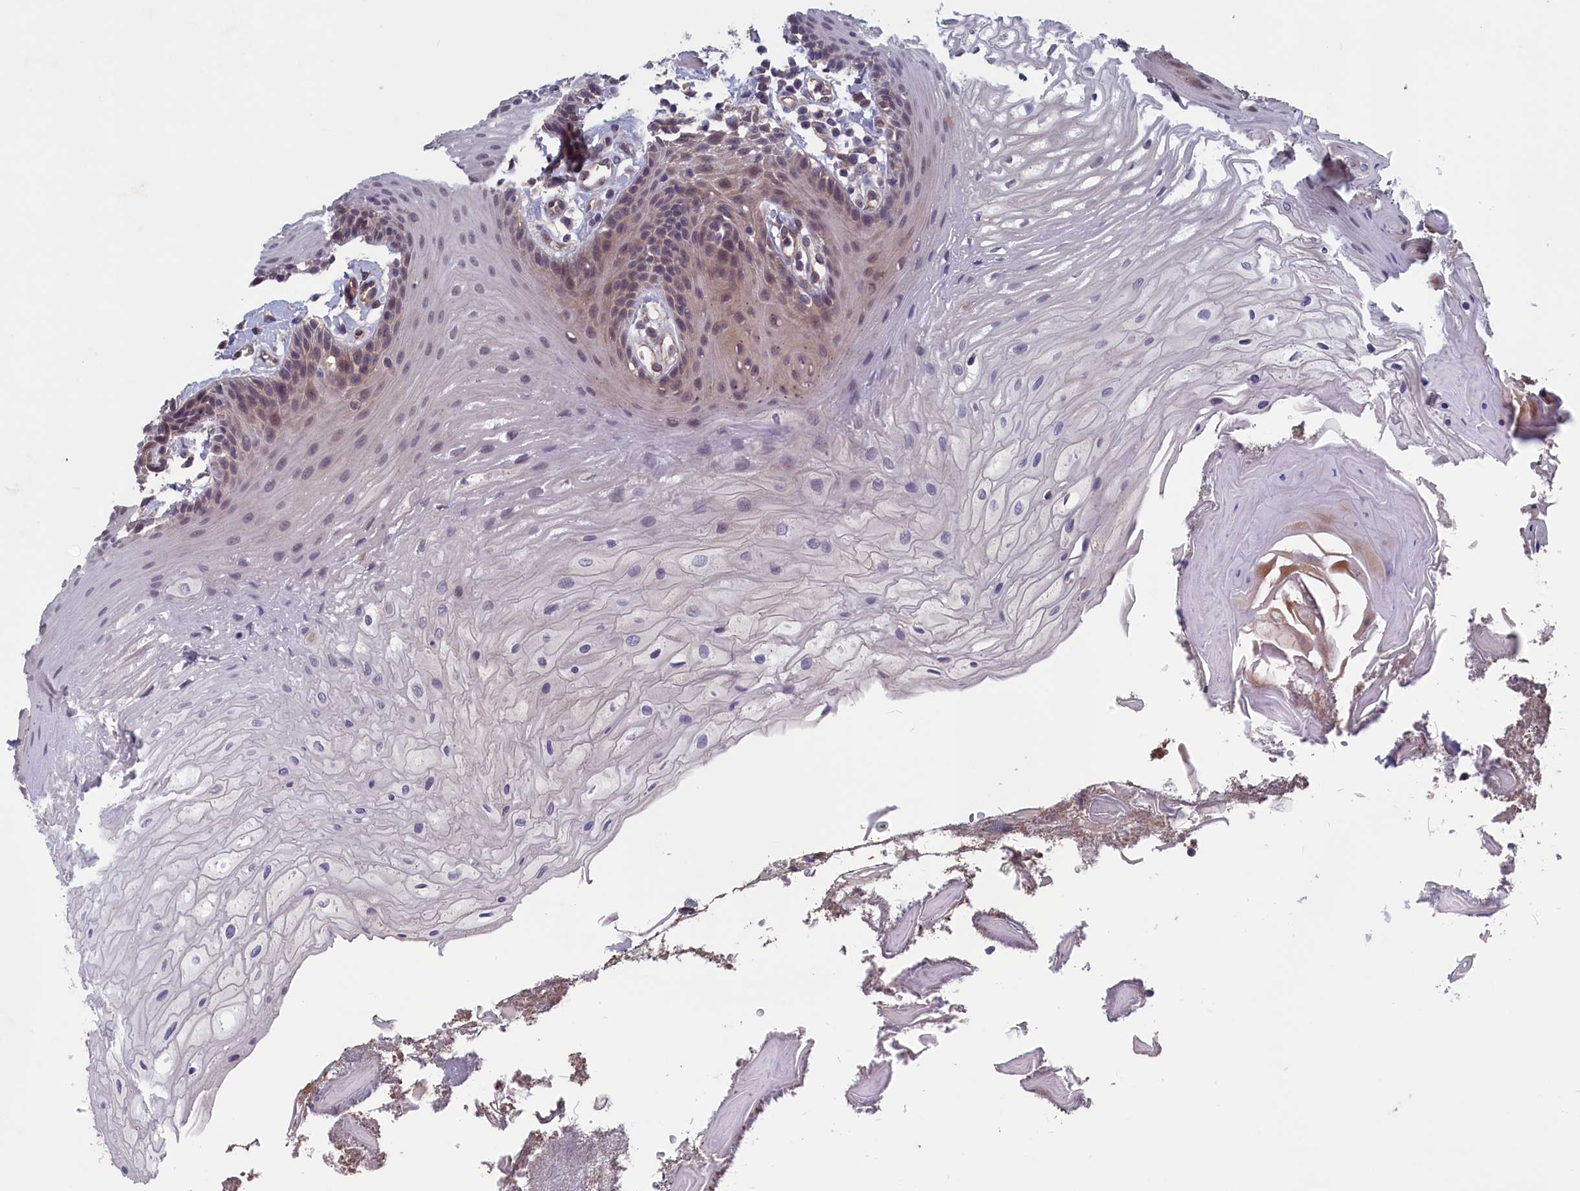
{"staining": {"intensity": "weak", "quantity": "<25%", "location": "cytoplasmic/membranous"}, "tissue": "oral mucosa", "cell_type": "Squamous epithelial cells", "image_type": "normal", "snomed": [{"axis": "morphology", "description": "Normal tissue, NOS"}, {"axis": "topography", "description": "Oral tissue"}], "caption": "There is no significant expression in squamous epithelial cells of oral mucosa. (DAB (3,3'-diaminobenzidine) IHC visualized using brightfield microscopy, high magnification).", "gene": "PLP2", "patient": {"sex": "female", "age": 80}}